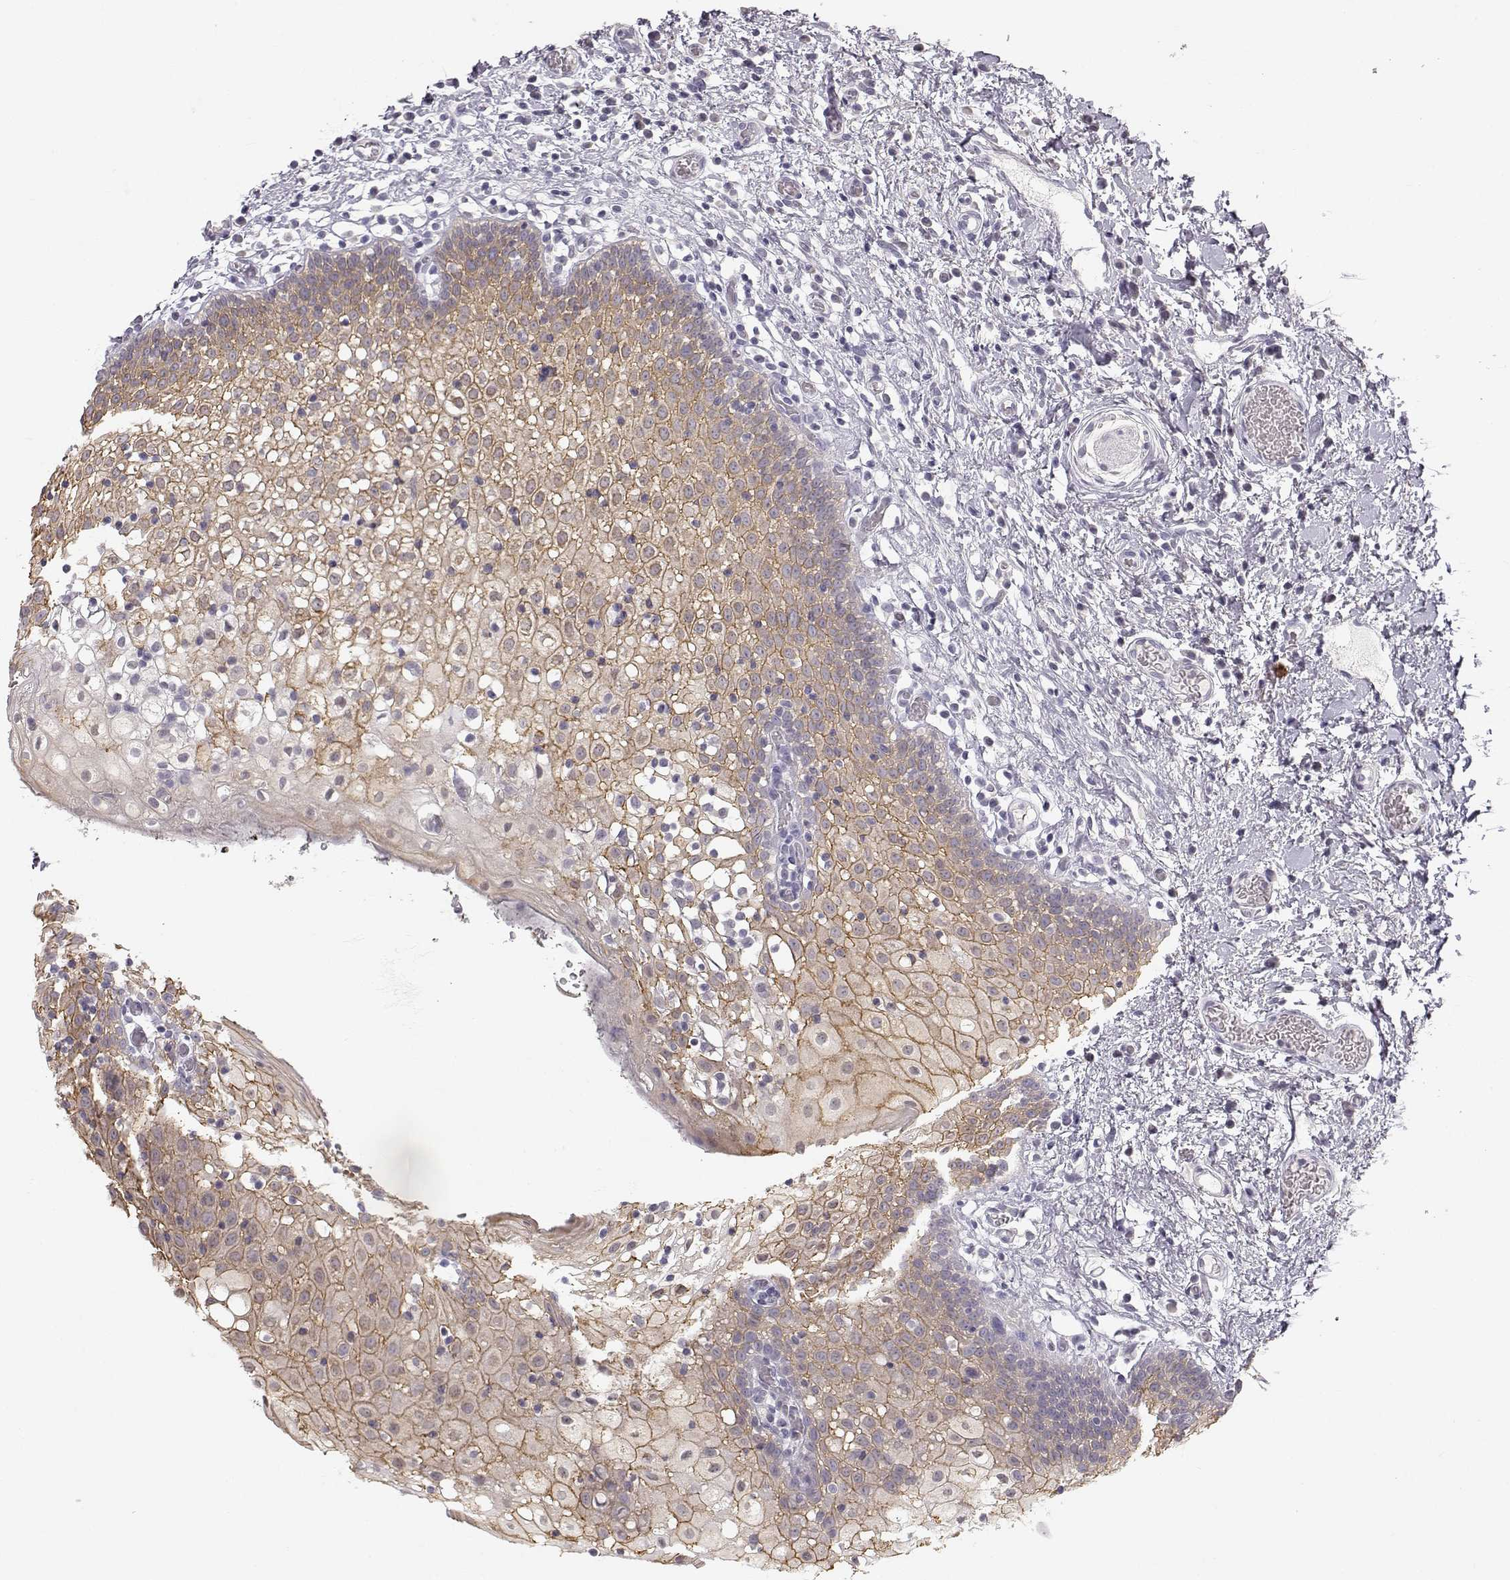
{"staining": {"intensity": "moderate", "quantity": "<25%", "location": "cytoplasmic/membranous"}, "tissue": "oral mucosa", "cell_type": "Squamous epithelial cells", "image_type": "normal", "snomed": [{"axis": "morphology", "description": "Normal tissue, NOS"}, {"axis": "morphology", "description": "Squamous cell carcinoma, NOS"}, {"axis": "topography", "description": "Oral tissue"}, {"axis": "topography", "description": "Head-Neck"}], "caption": "Immunohistochemical staining of benign oral mucosa displays low levels of moderate cytoplasmic/membranous positivity in approximately <25% of squamous epithelial cells.", "gene": "ZNF185", "patient": {"sex": "male", "age": 69}}